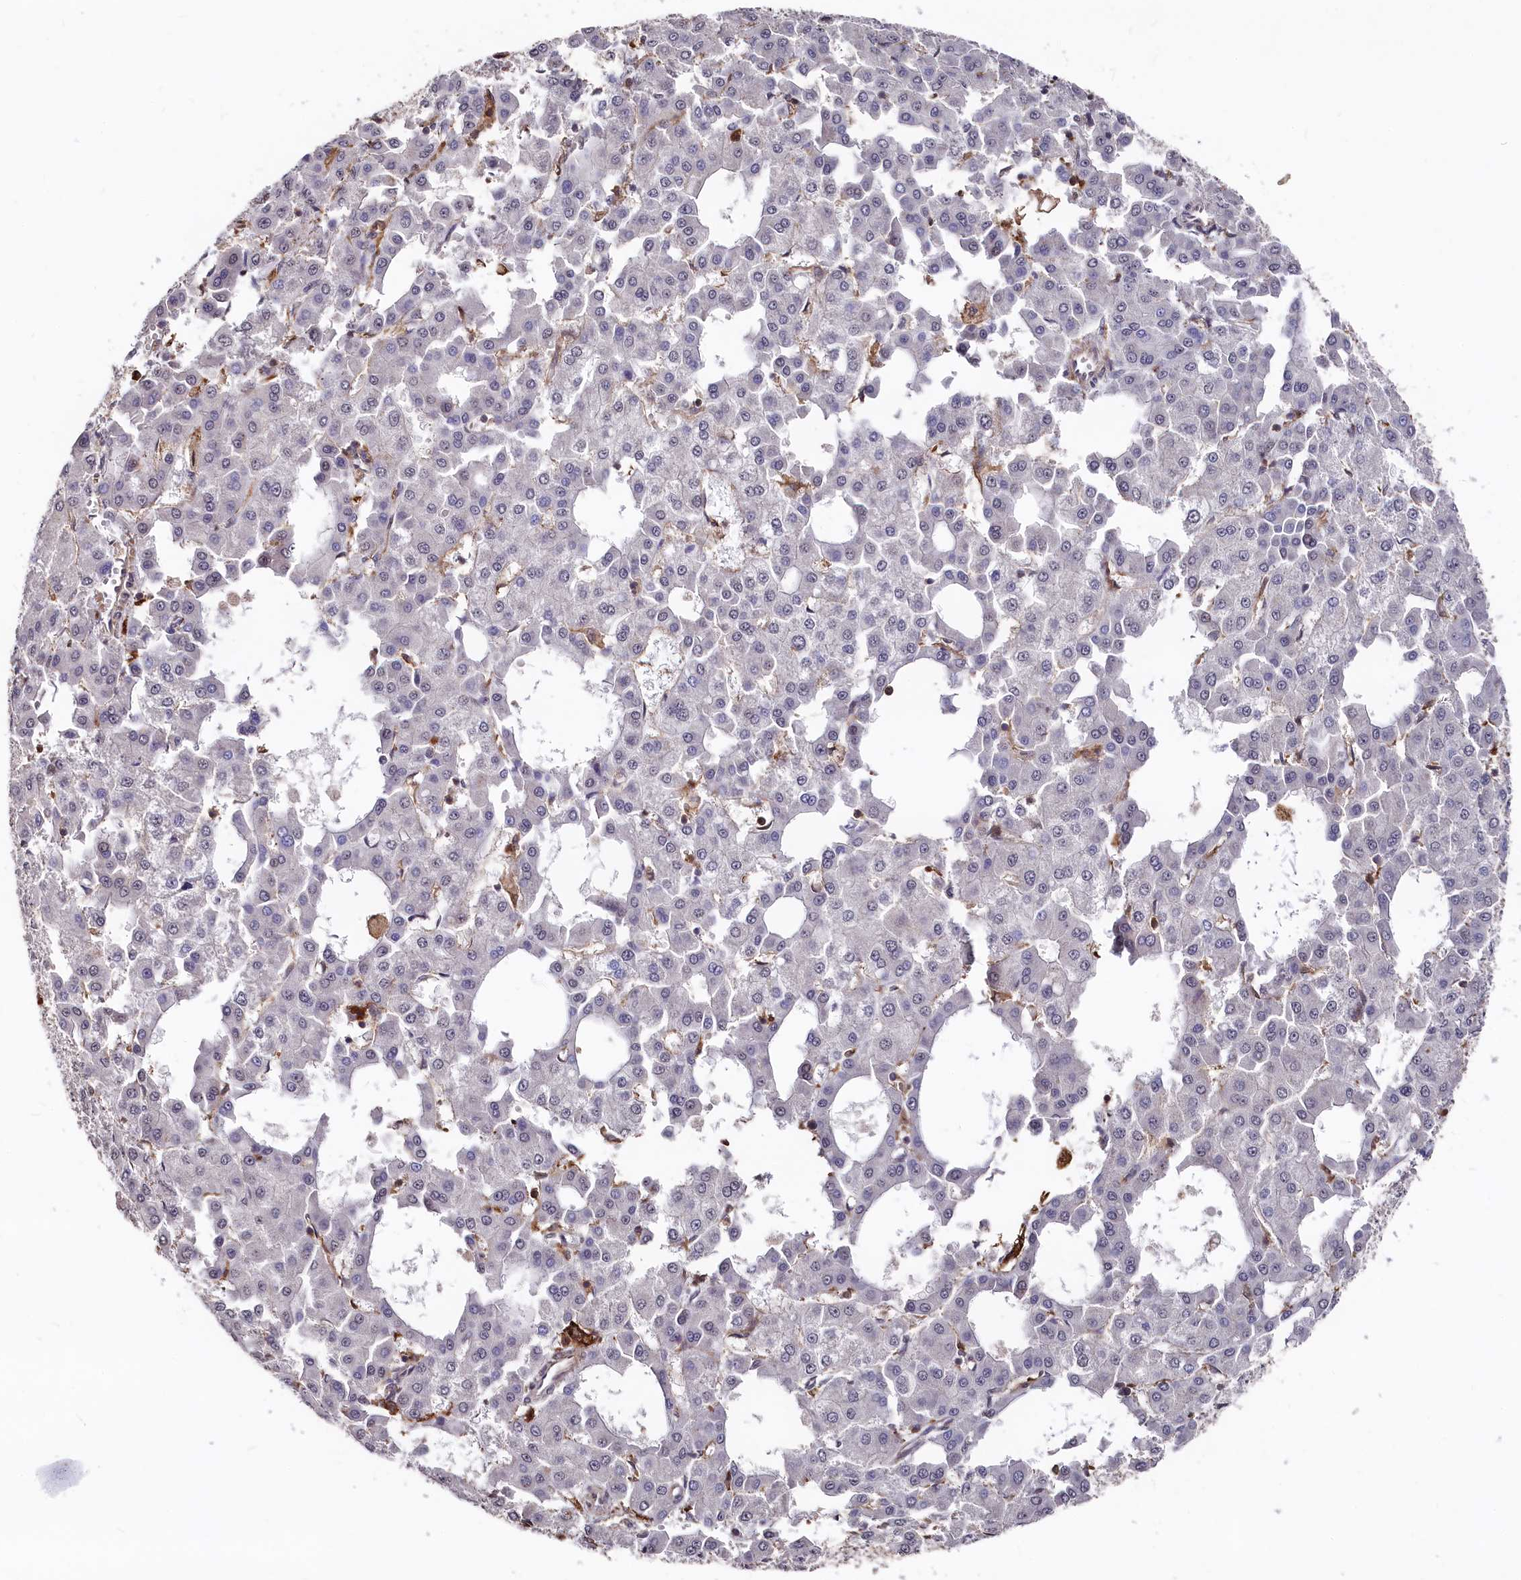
{"staining": {"intensity": "negative", "quantity": "none", "location": "none"}, "tissue": "liver cancer", "cell_type": "Tumor cells", "image_type": "cancer", "snomed": [{"axis": "morphology", "description": "Carcinoma, Hepatocellular, NOS"}, {"axis": "topography", "description": "Liver"}], "caption": "Immunohistochemistry micrograph of neoplastic tissue: liver cancer stained with DAB exhibits no significant protein expression in tumor cells.", "gene": "PLEKHO2", "patient": {"sex": "male", "age": 47}}